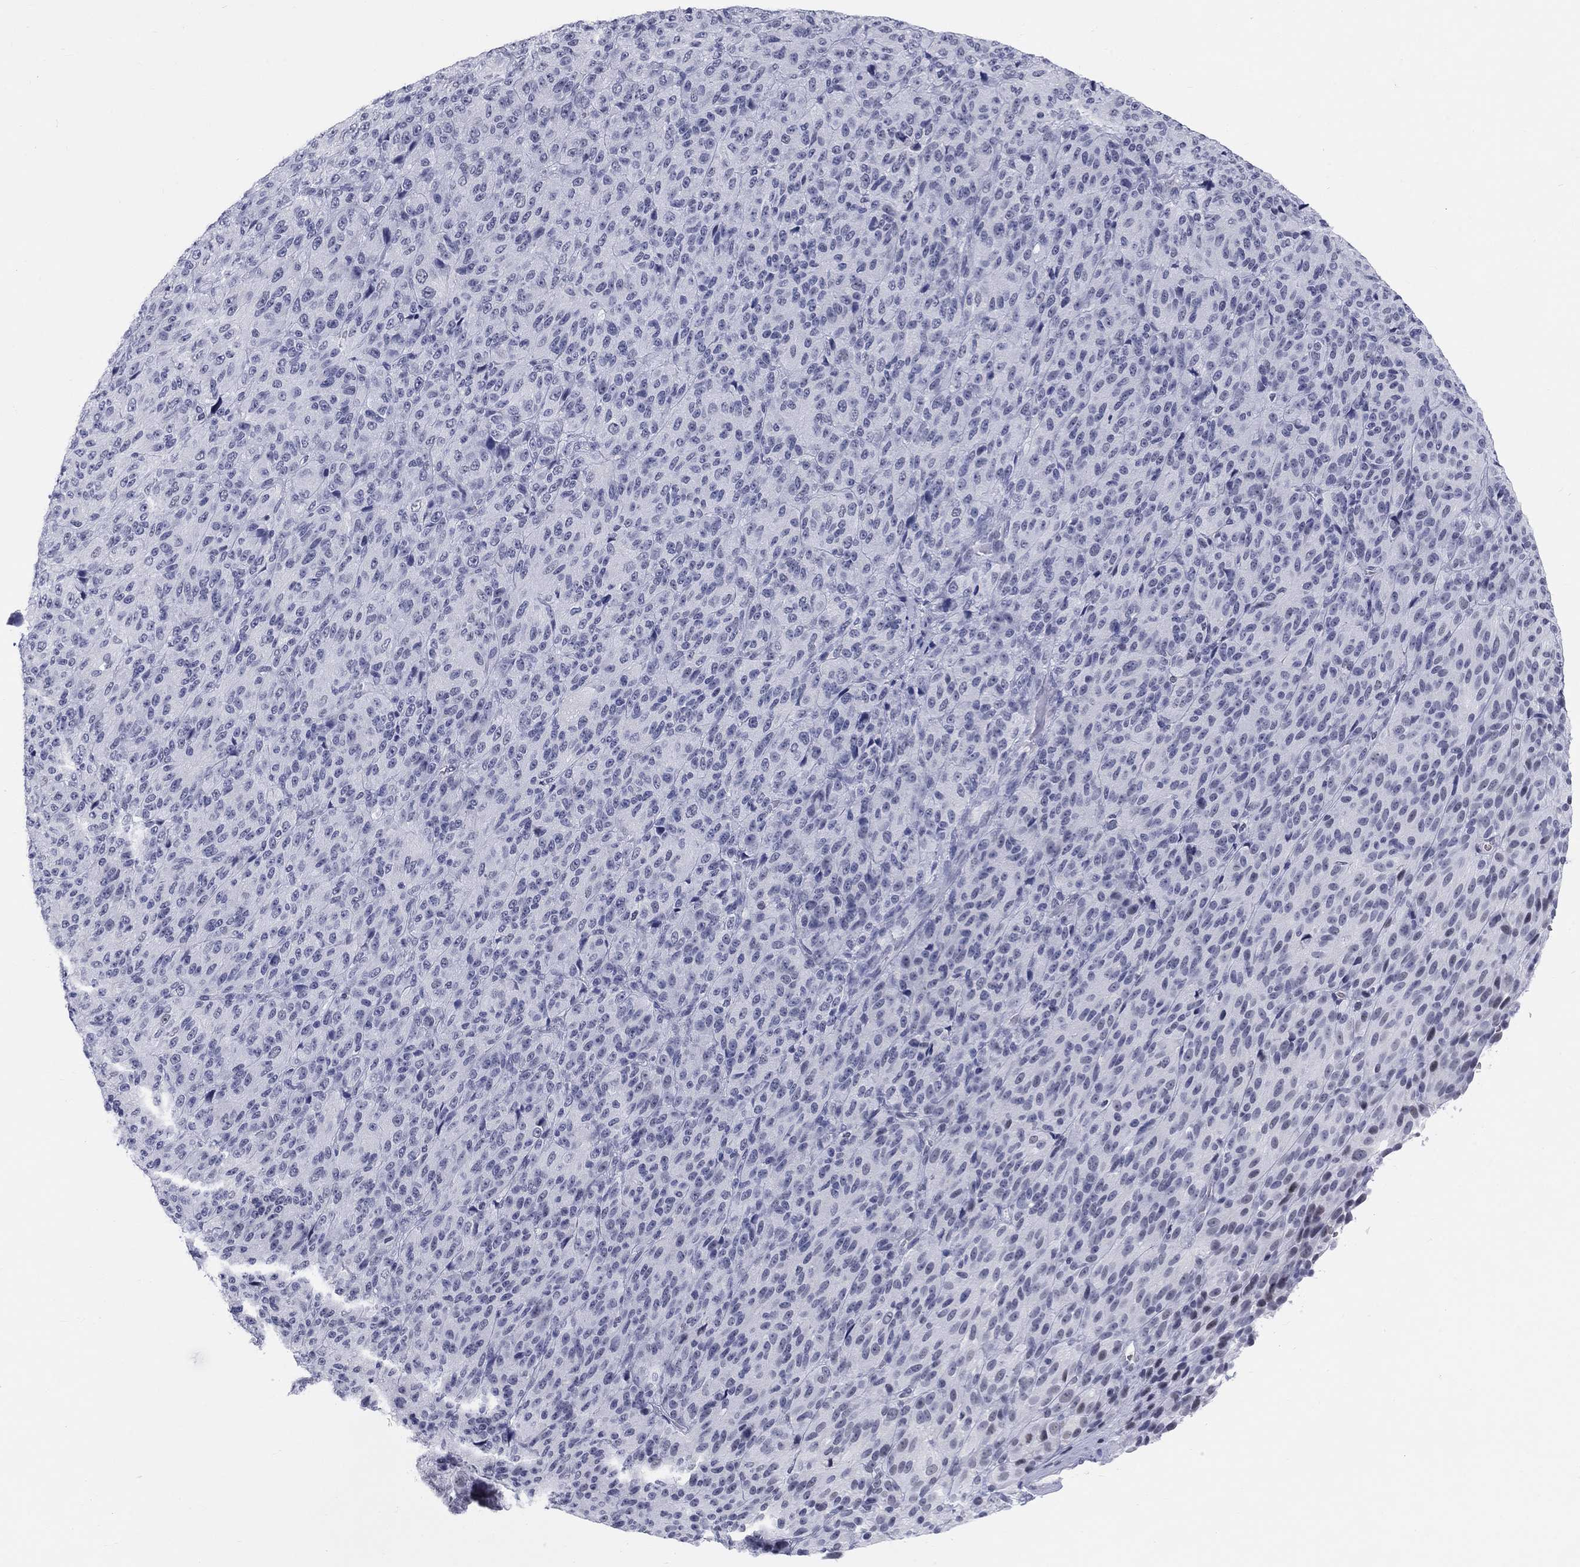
{"staining": {"intensity": "negative", "quantity": "none", "location": "none"}, "tissue": "melanoma", "cell_type": "Tumor cells", "image_type": "cancer", "snomed": [{"axis": "morphology", "description": "Malignant melanoma, Metastatic site"}, {"axis": "topography", "description": "Brain"}], "caption": "Tumor cells show no significant positivity in malignant melanoma (metastatic site).", "gene": "DMTN", "patient": {"sex": "female", "age": 56}}